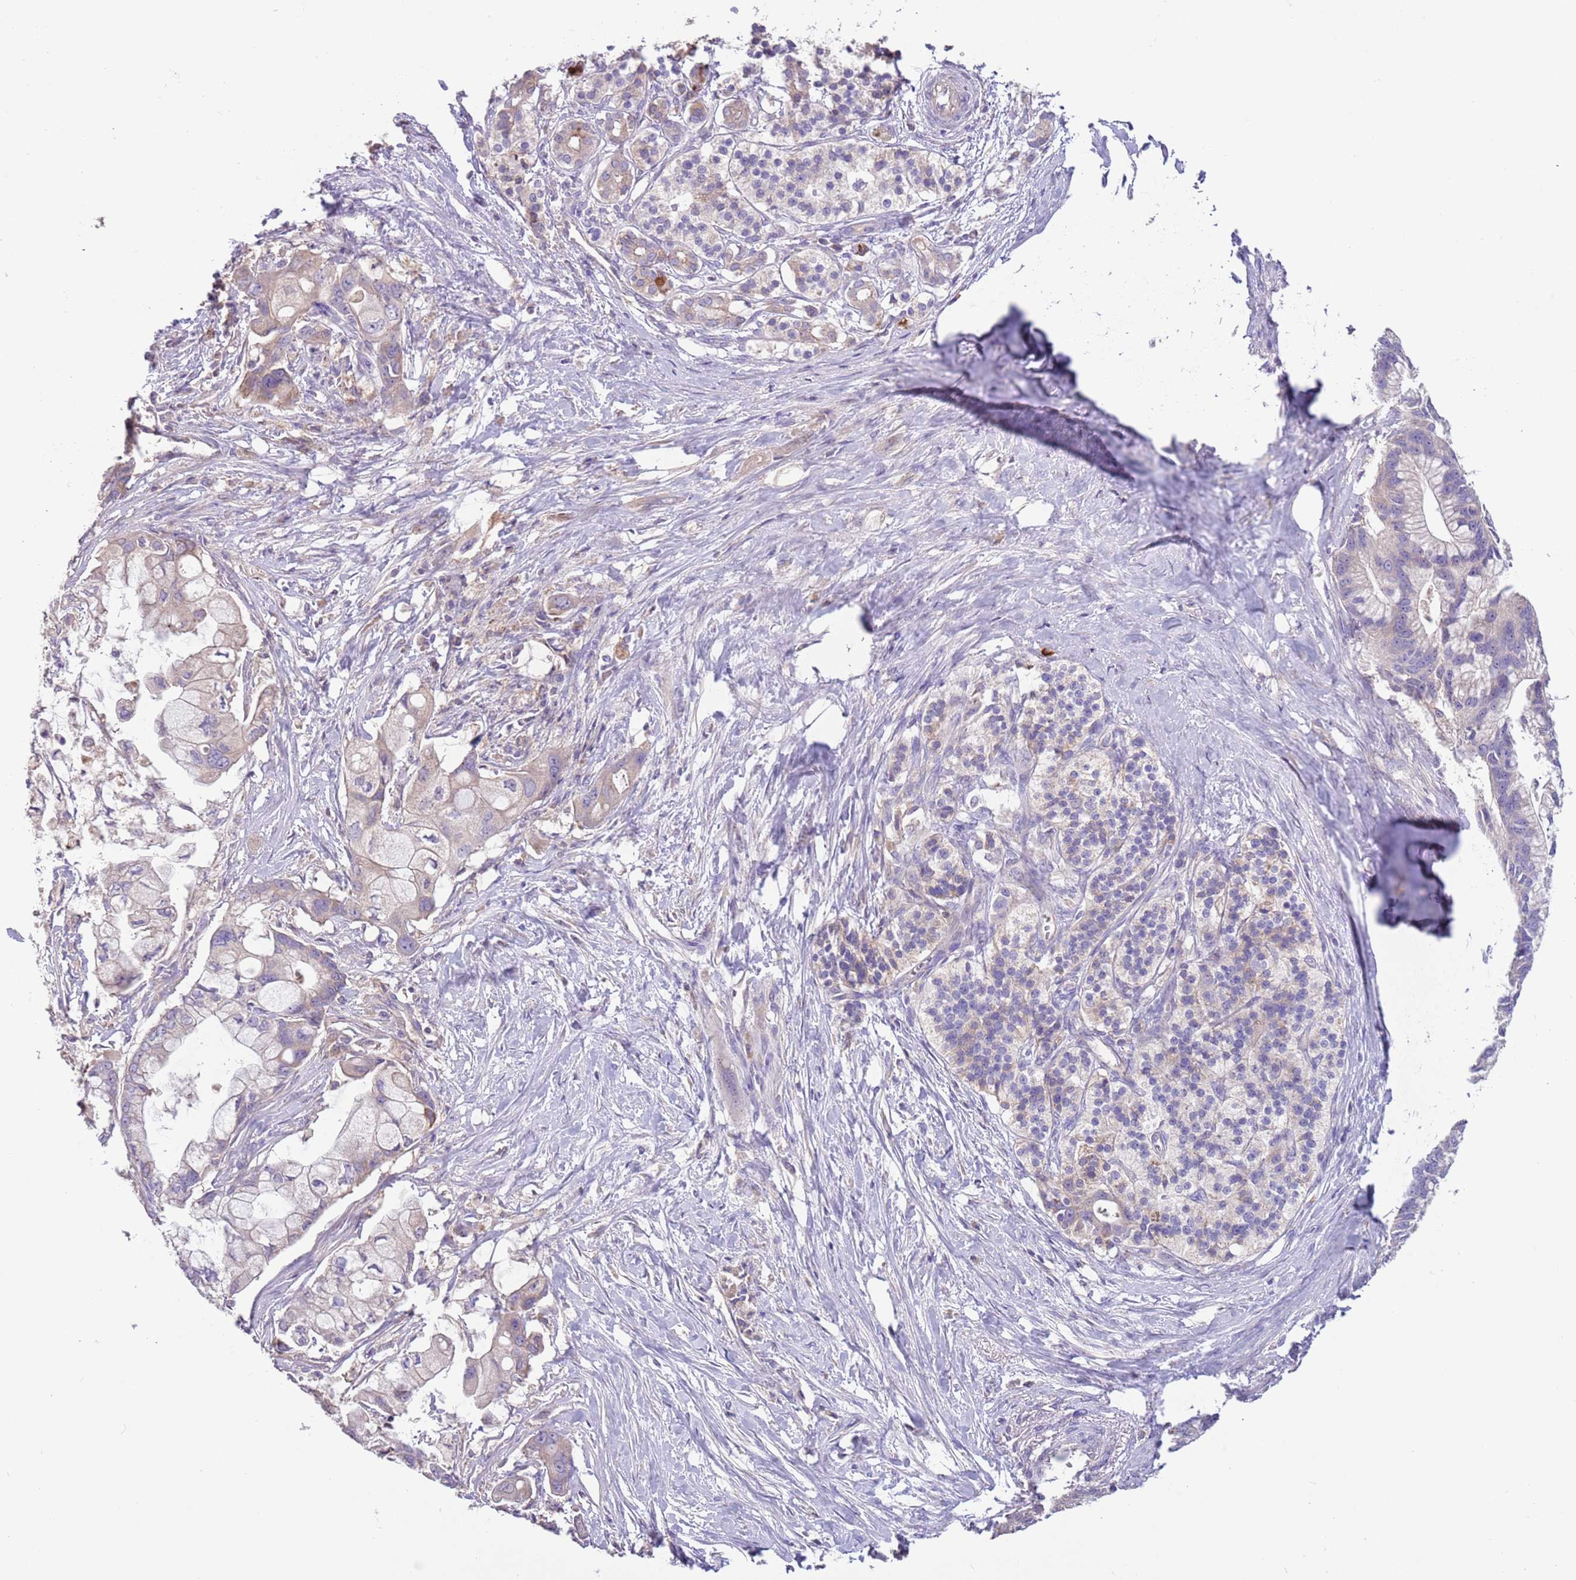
{"staining": {"intensity": "weak", "quantity": "<25%", "location": "cytoplasmic/membranous"}, "tissue": "pancreatic cancer", "cell_type": "Tumor cells", "image_type": "cancer", "snomed": [{"axis": "morphology", "description": "Adenocarcinoma, NOS"}, {"axis": "topography", "description": "Pancreas"}], "caption": "Protein analysis of adenocarcinoma (pancreatic) reveals no significant positivity in tumor cells.", "gene": "TRMO", "patient": {"sex": "male", "age": 68}}